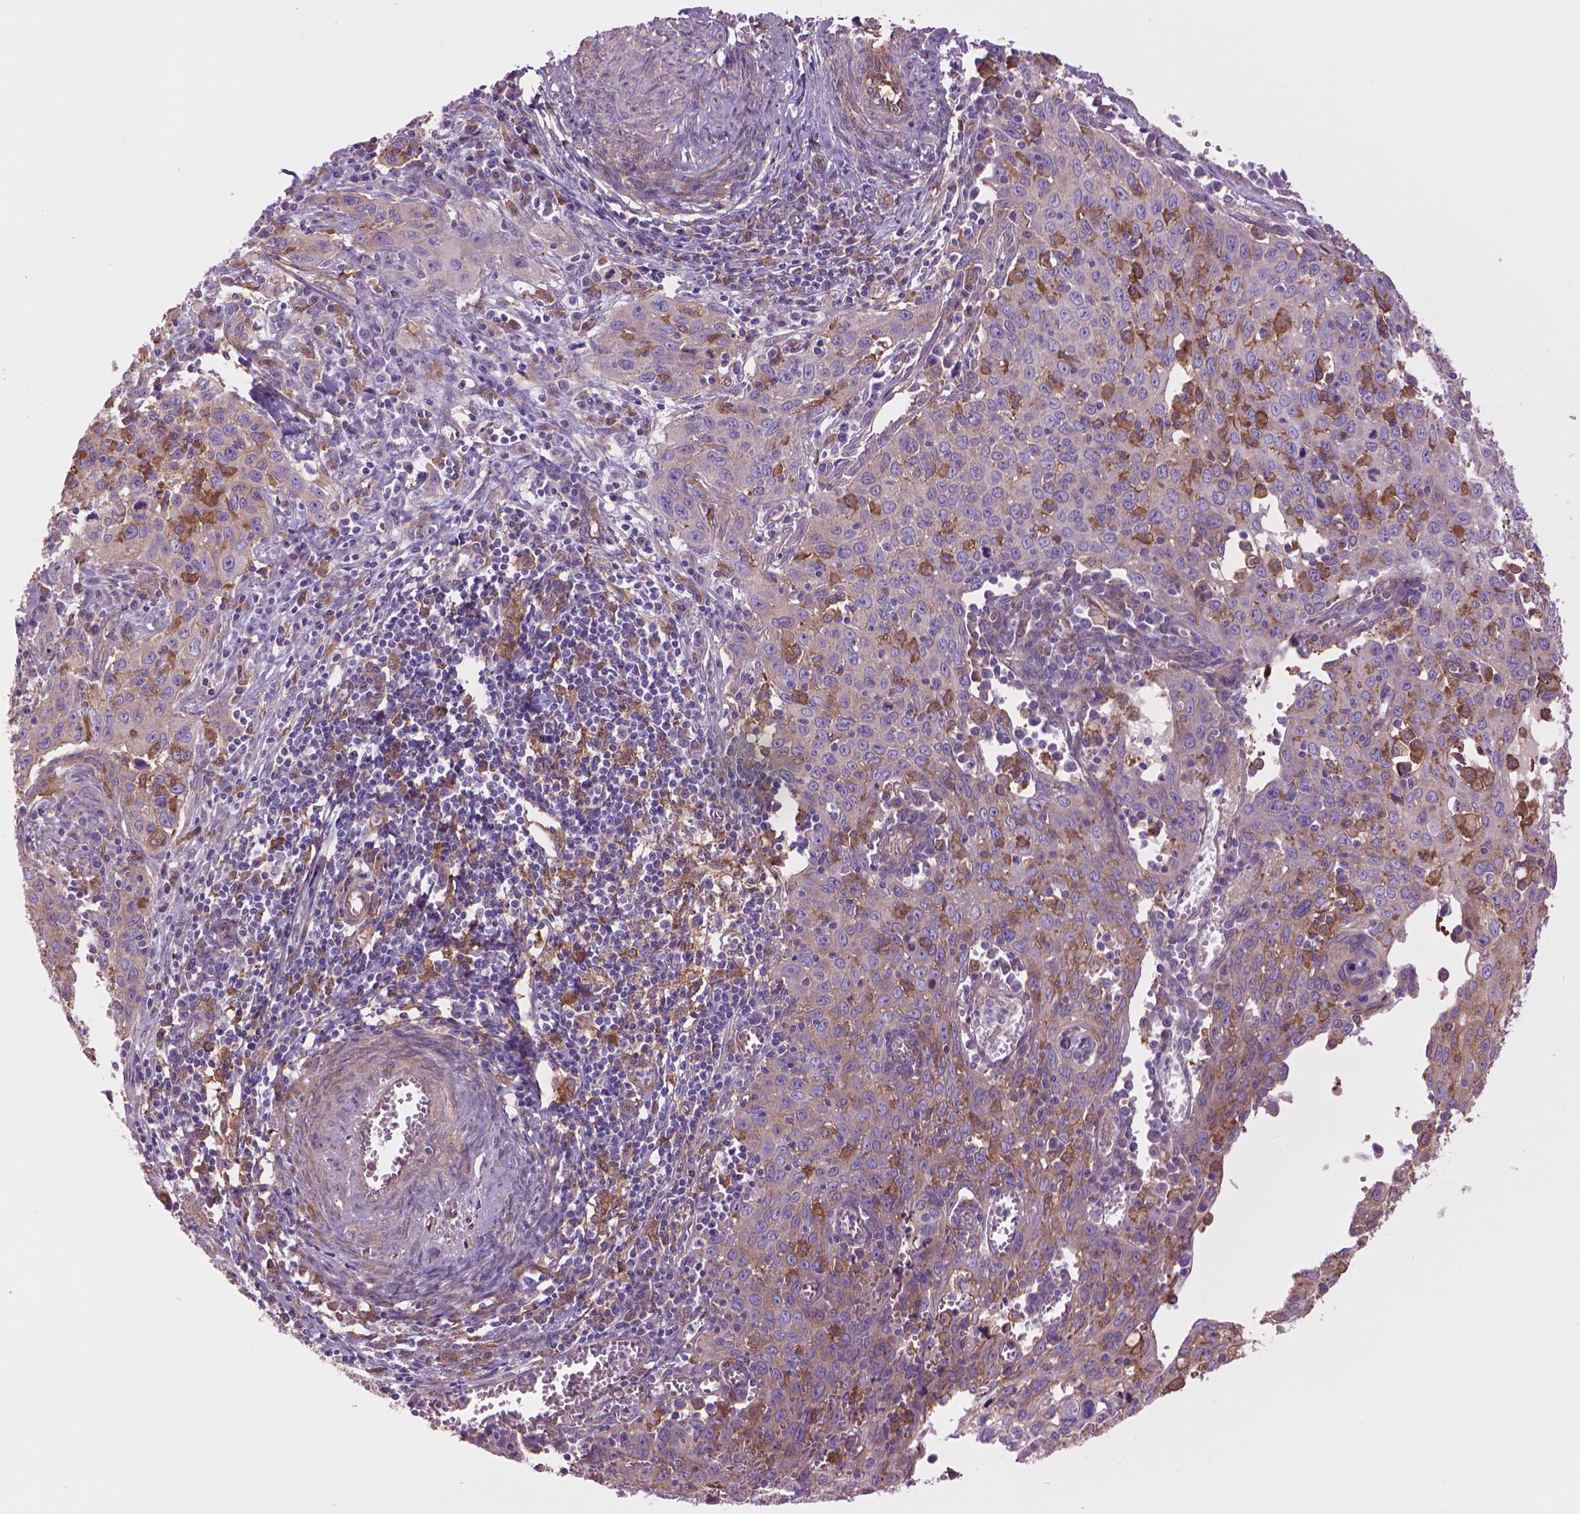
{"staining": {"intensity": "negative", "quantity": "none", "location": "none"}, "tissue": "cervical cancer", "cell_type": "Tumor cells", "image_type": "cancer", "snomed": [{"axis": "morphology", "description": "Squamous cell carcinoma, NOS"}, {"axis": "topography", "description": "Cervix"}], "caption": "This micrograph is of cervical cancer (squamous cell carcinoma) stained with immunohistochemistry to label a protein in brown with the nuclei are counter-stained blue. There is no positivity in tumor cells.", "gene": "CORO1B", "patient": {"sex": "female", "age": 38}}